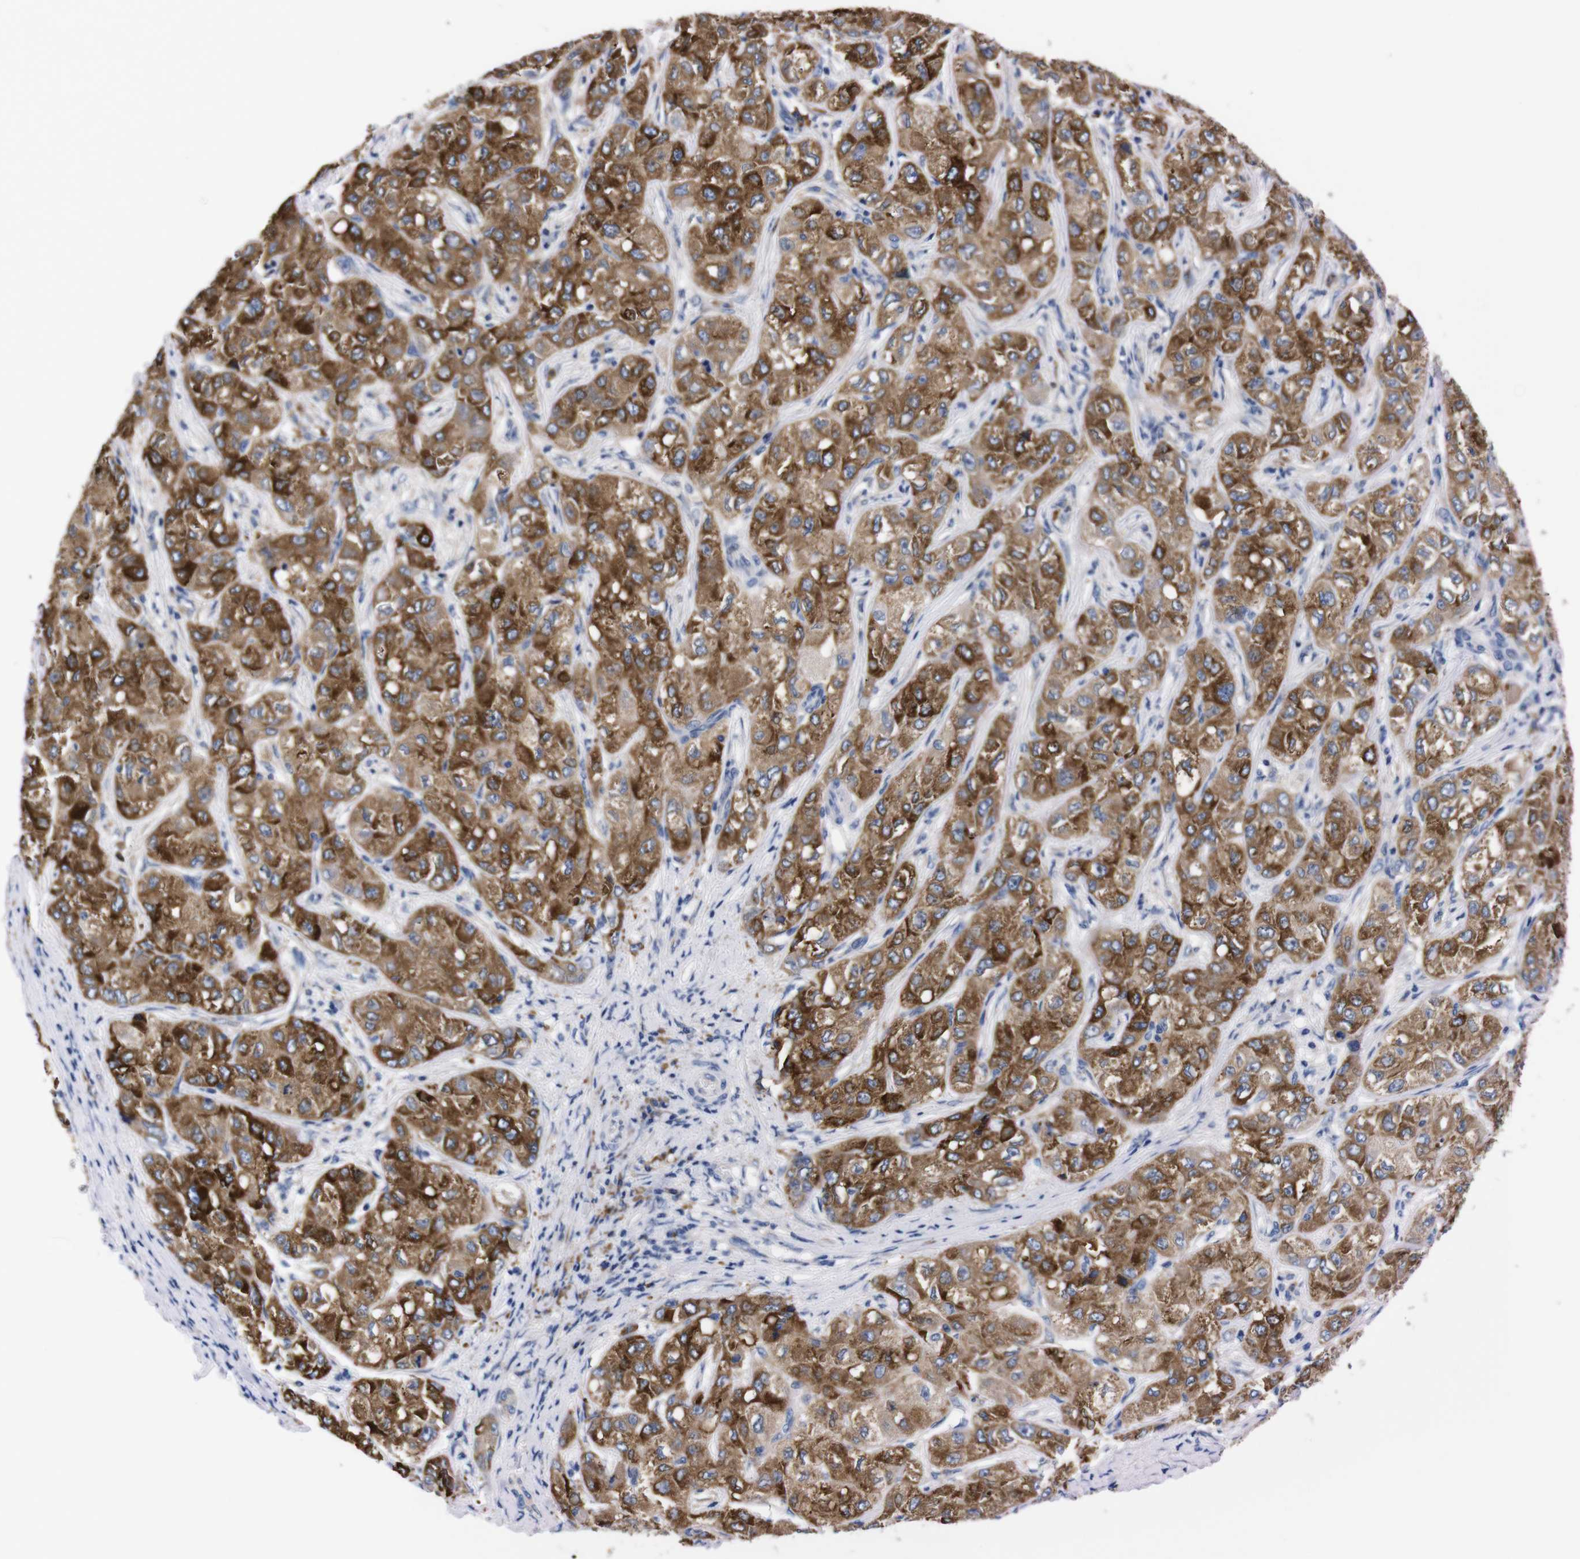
{"staining": {"intensity": "moderate", "quantity": ">75%", "location": "cytoplasmic/membranous"}, "tissue": "liver cancer", "cell_type": "Tumor cells", "image_type": "cancer", "snomed": [{"axis": "morphology", "description": "Carcinoma, Hepatocellular, NOS"}, {"axis": "topography", "description": "Liver"}], "caption": "Liver hepatocellular carcinoma stained with a brown dye exhibits moderate cytoplasmic/membranous positive positivity in about >75% of tumor cells.", "gene": "NEBL", "patient": {"sex": "male", "age": 80}}